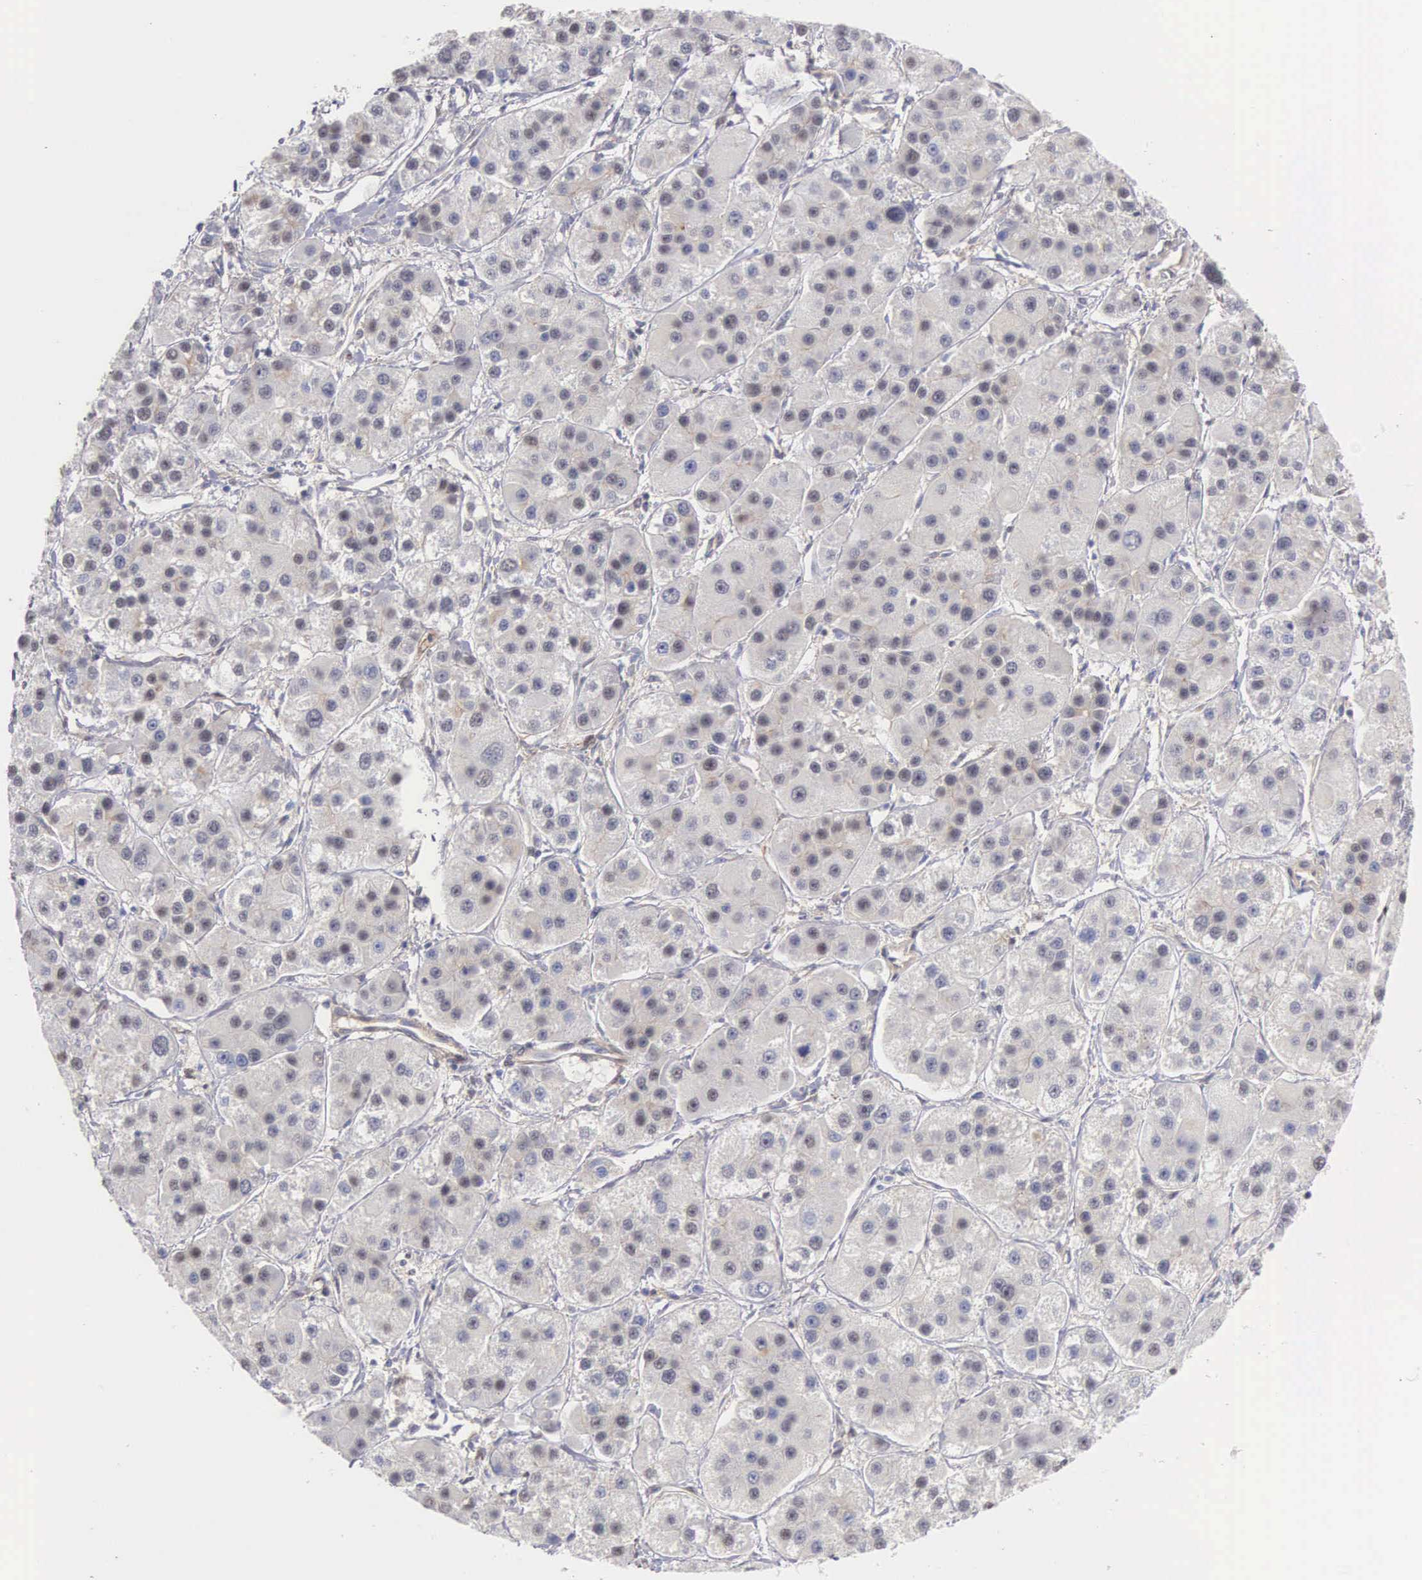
{"staining": {"intensity": "moderate", "quantity": "<25%", "location": "cytoplasmic/membranous"}, "tissue": "liver cancer", "cell_type": "Tumor cells", "image_type": "cancer", "snomed": [{"axis": "morphology", "description": "Carcinoma, Hepatocellular, NOS"}, {"axis": "topography", "description": "Liver"}], "caption": "Immunohistochemistry (IHC) (DAB (3,3'-diaminobenzidine)) staining of human liver cancer reveals moderate cytoplasmic/membranous protein expression in about <25% of tumor cells.", "gene": "NR4A2", "patient": {"sex": "female", "age": 85}}